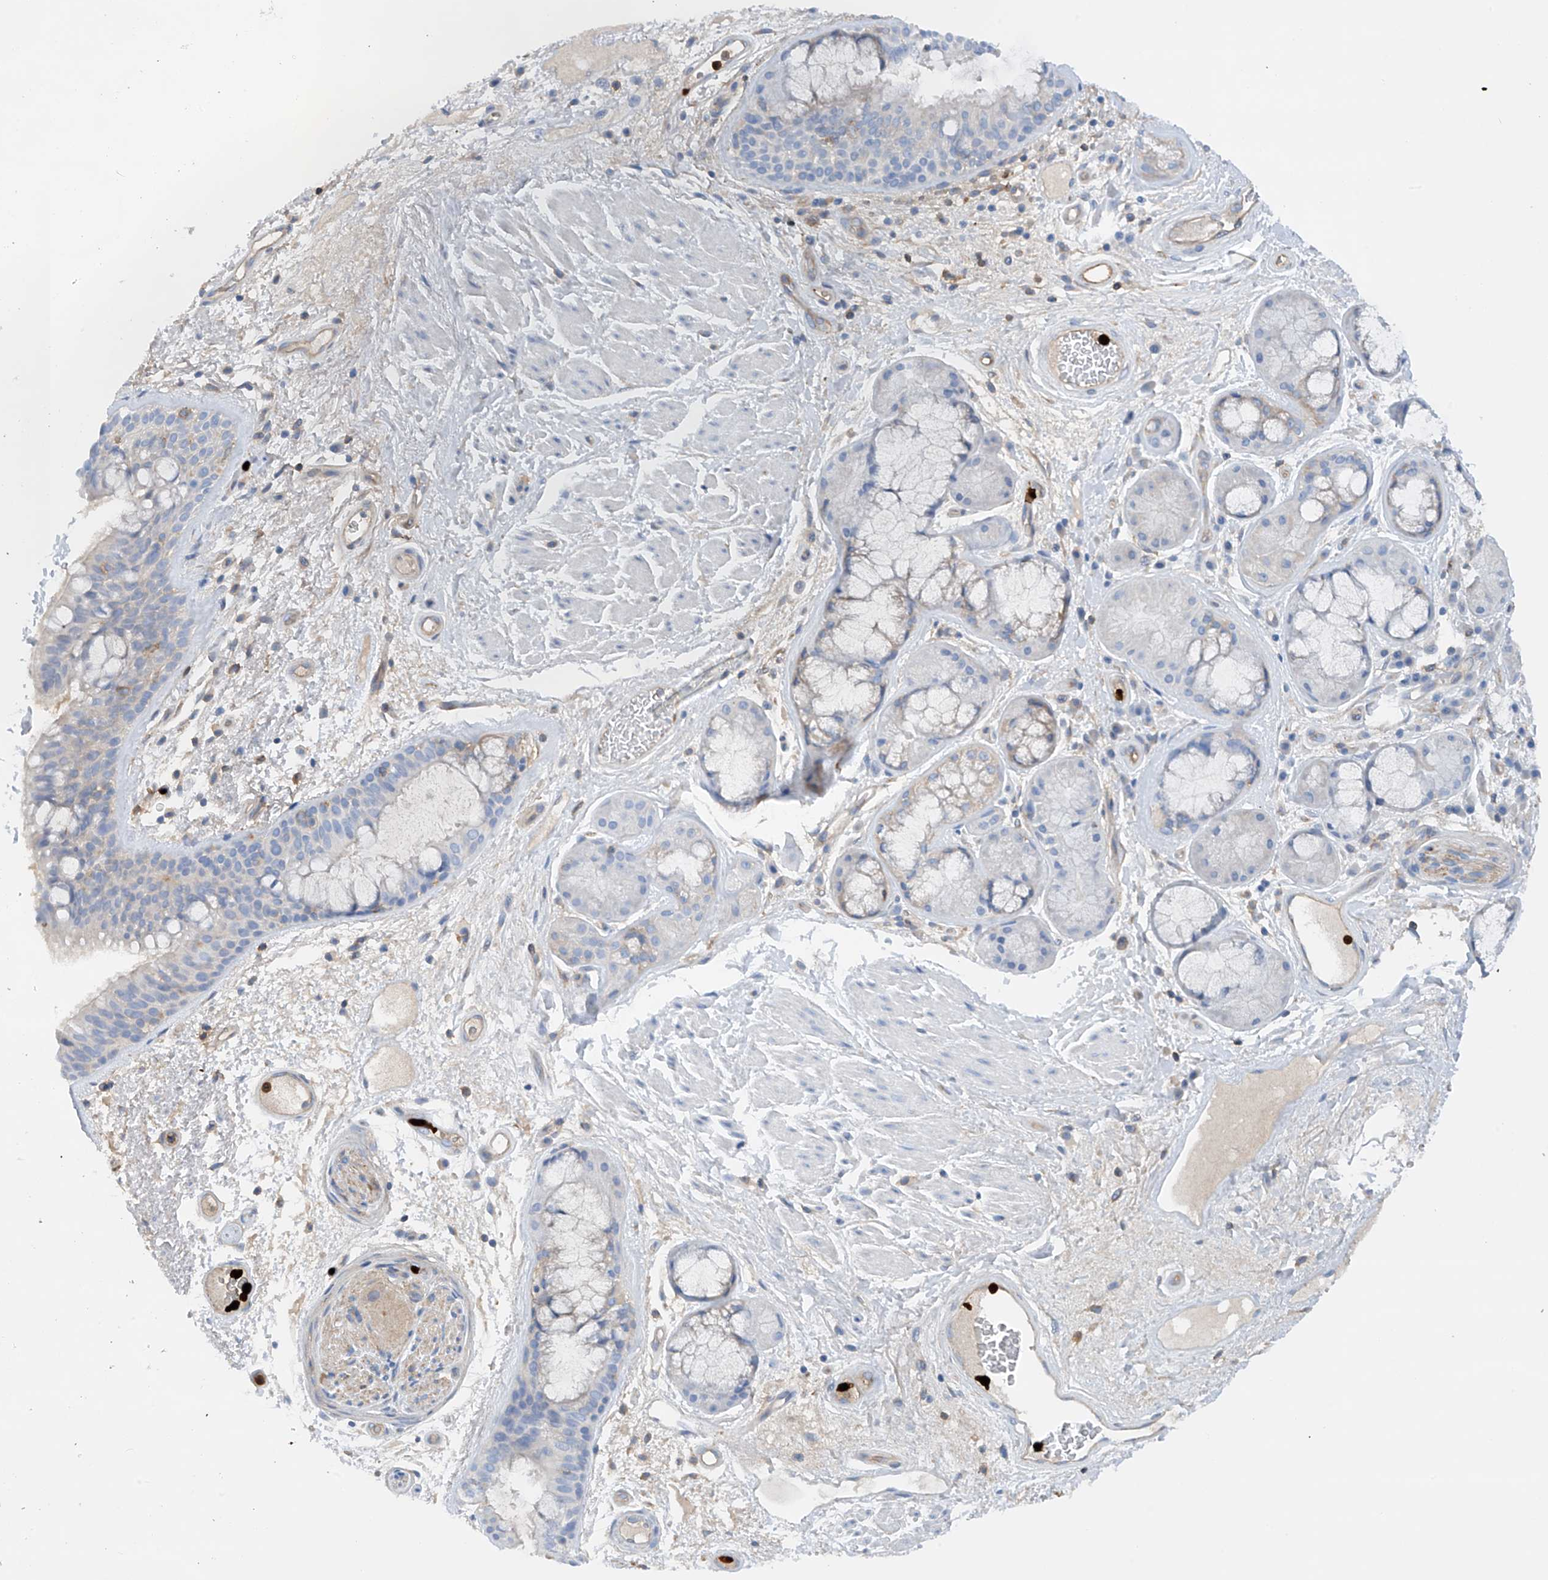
{"staining": {"intensity": "negative", "quantity": "none", "location": "none"}, "tissue": "bronchus", "cell_type": "Respiratory epithelial cells", "image_type": "normal", "snomed": [{"axis": "morphology", "description": "Normal tissue, NOS"}, {"axis": "morphology", "description": "Squamous cell carcinoma, NOS"}, {"axis": "topography", "description": "Lymph node"}, {"axis": "topography", "description": "Bronchus"}, {"axis": "topography", "description": "Lung"}], "caption": "An IHC micrograph of unremarkable bronchus is shown. There is no staining in respiratory epithelial cells of bronchus.", "gene": "PHACTR2", "patient": {"sex": "male", "age": 66}}